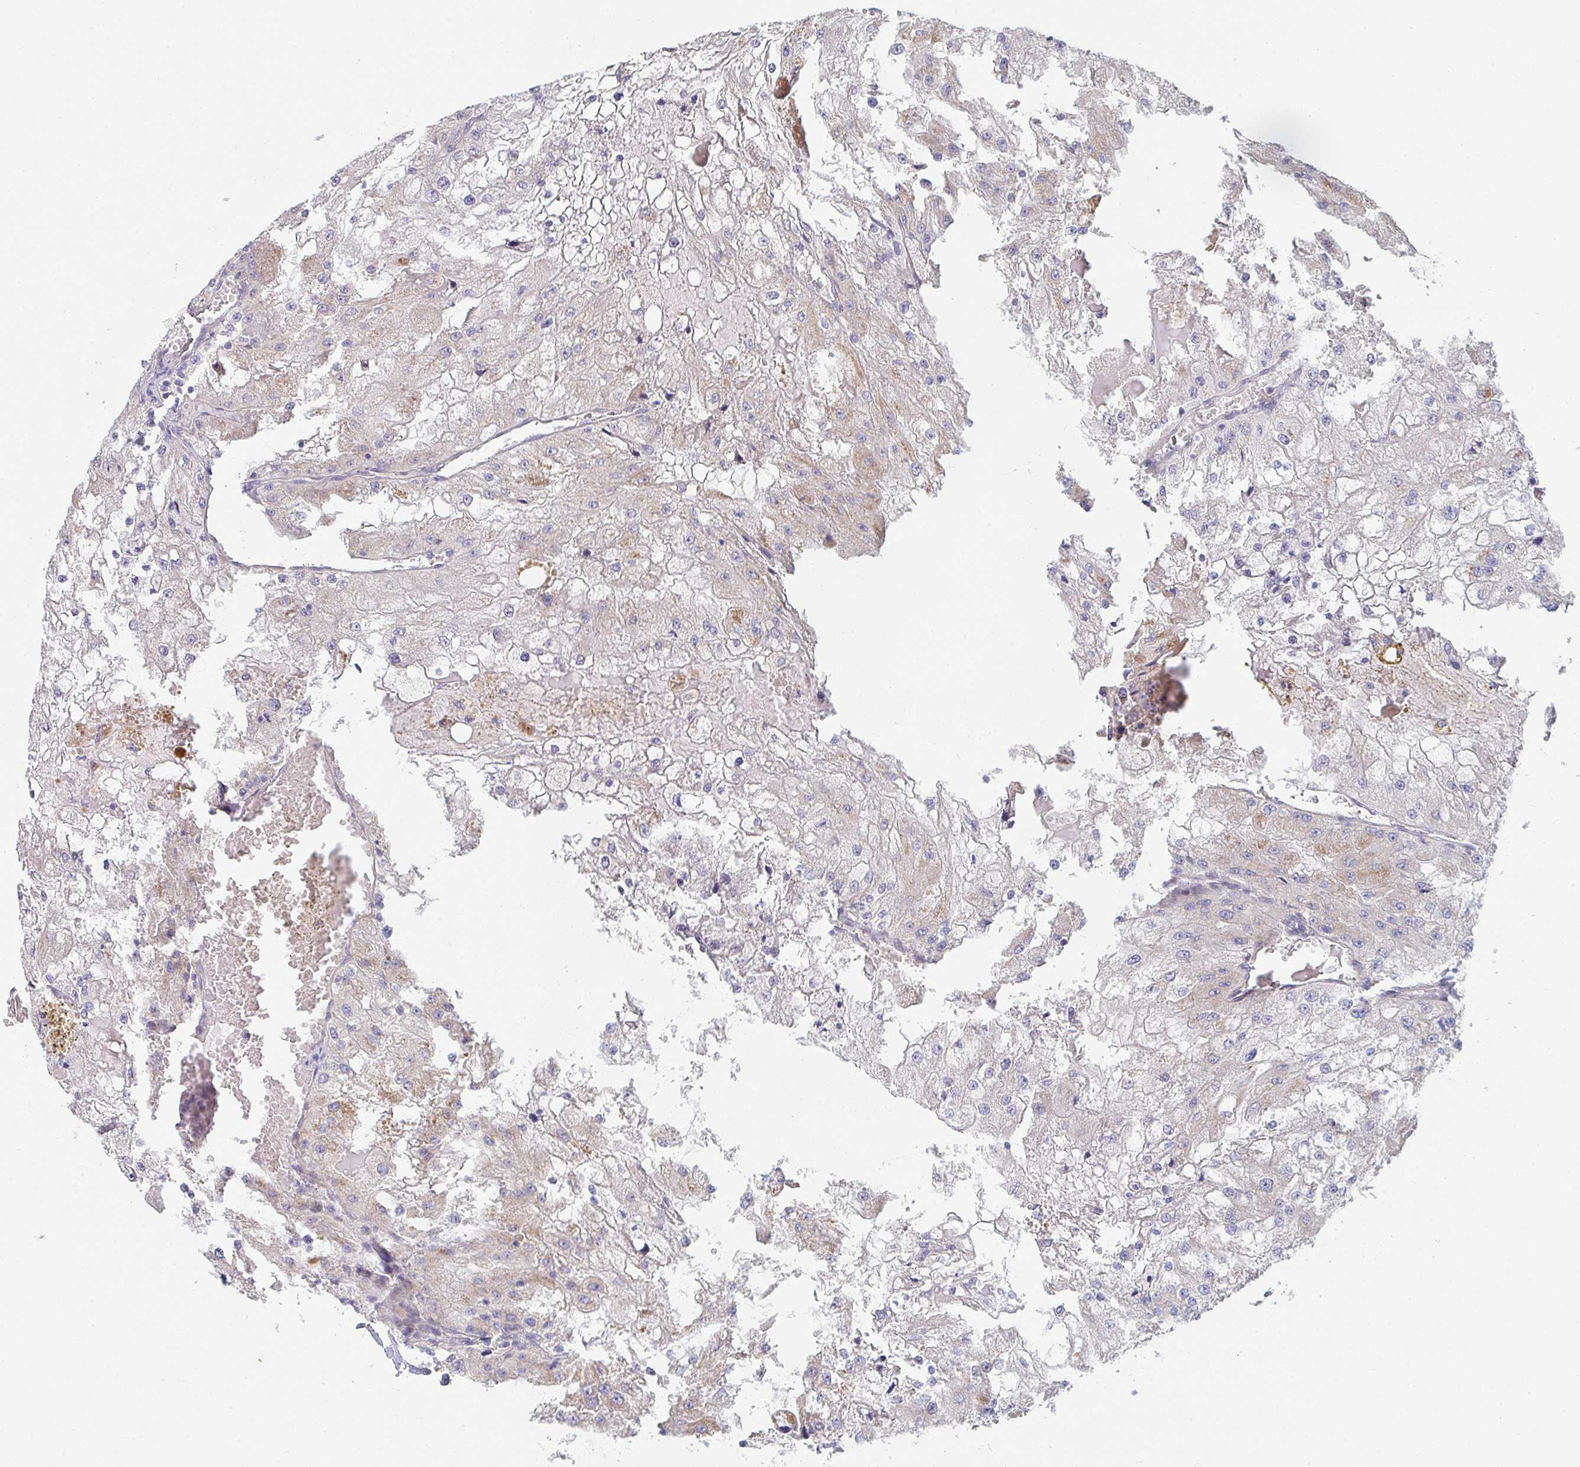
{"staining": {"intensity": "negative", "quantity": "none", "location": "none"}, "tissue": "renal cancer", "cell_type": "Tumor cells", "image_type": "cancer", "snomed": [{"axis": "morphology", "description": "Adenocarcinoma, NOS"}, {"axis": "topography", "description": "Kidney"}], "caption": "There is no significant positivity in tumor cells of renal cancer.", "gene": "TNFSF4", "patient": {"sex": "female", "age": 74}}